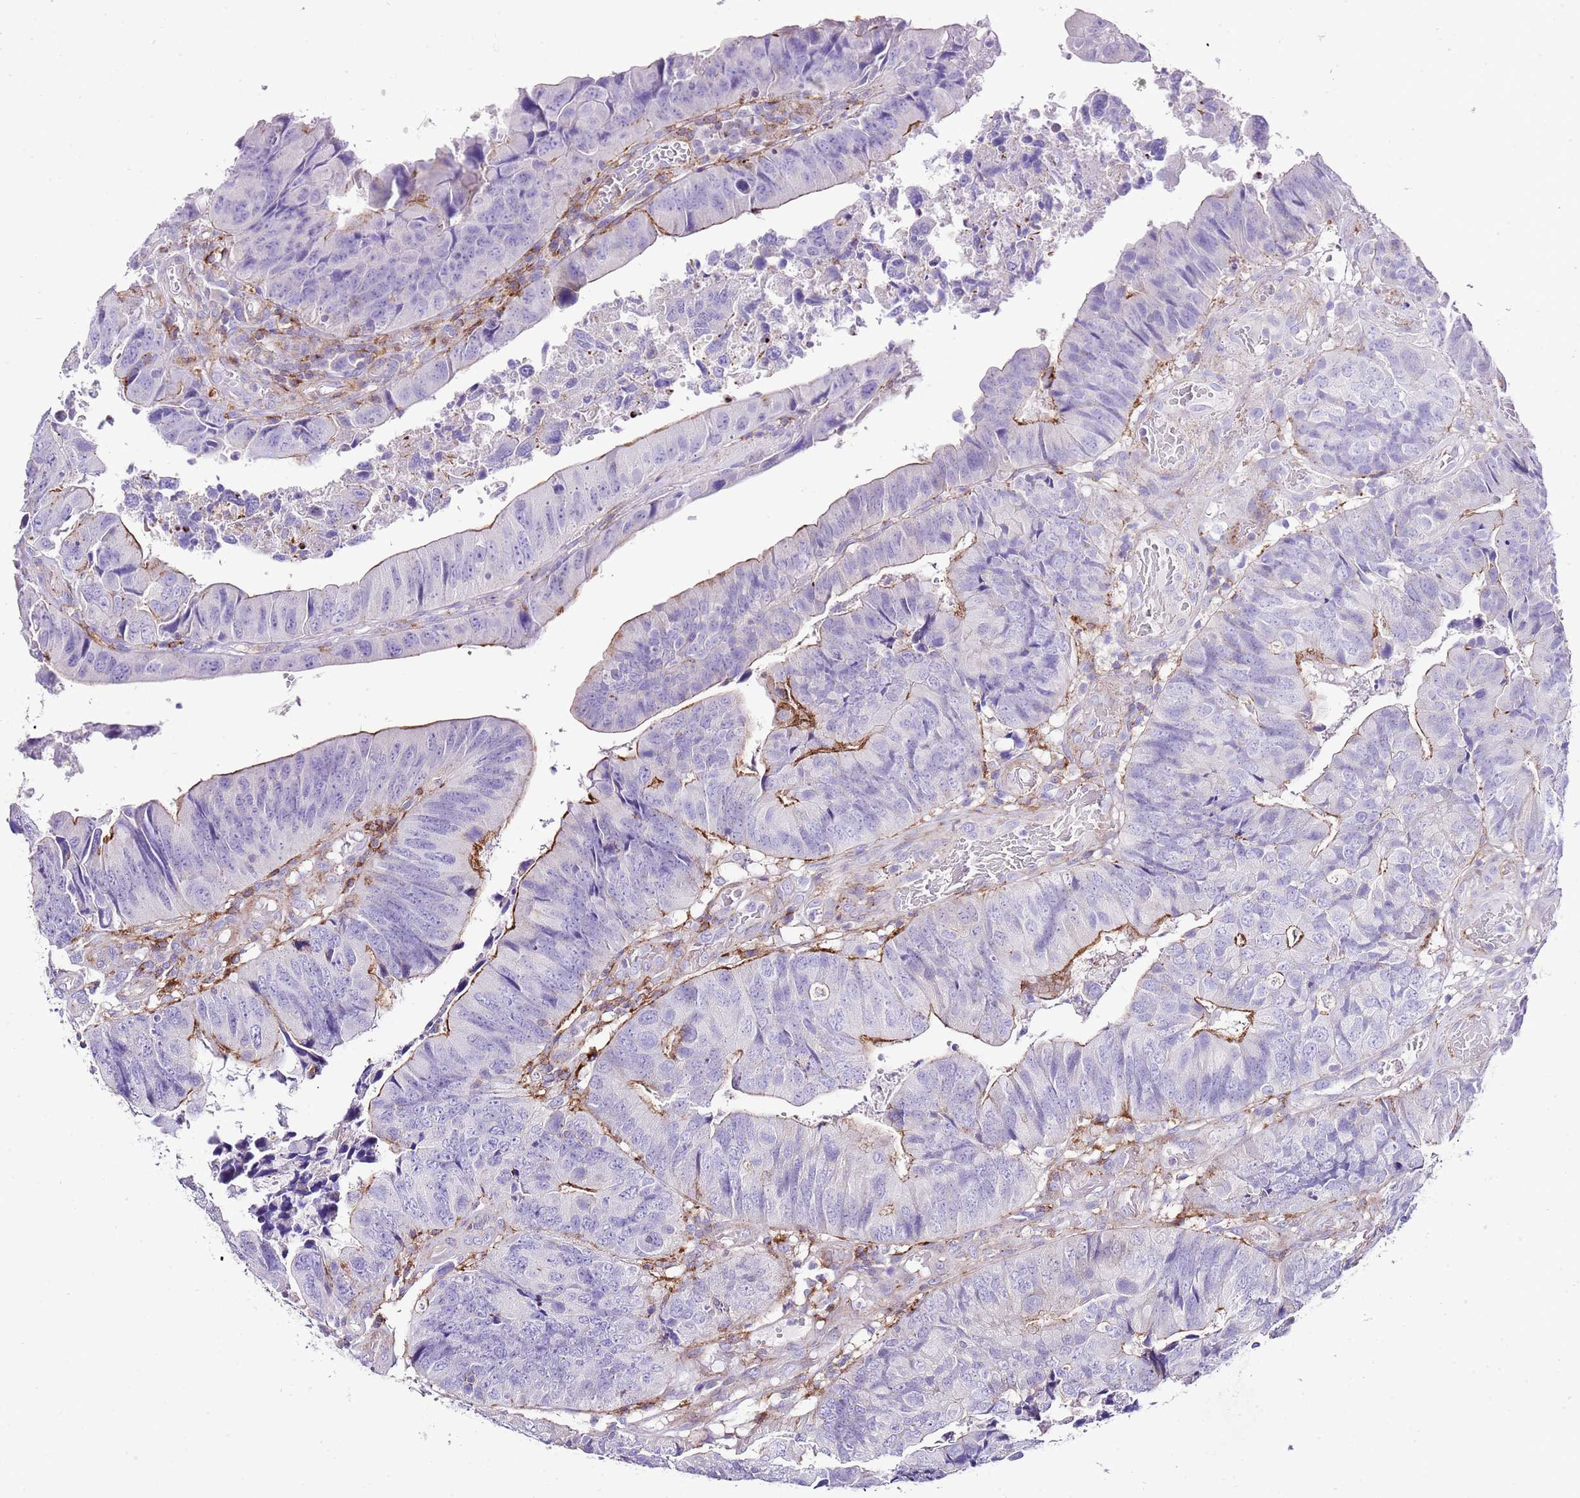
{"staining": {"intensity": "moderate", "quantity": "<25%", "location": "cytoplasmic/membranous"}, "tissue": "colorectal cancer", "cell_type": "Tumor cells", "image_type": "cancer", "snomed": [{"axis": "morphology", "description": "Adenocarcinoma, NOS"}, {"axis": "topography", "description": "Colon"}], "caption": "Colorectal adenocarcinoma stained for a protein exhibits moderate cytoplasmic/membranous positivity in tumor cells.", "gene": "ALDH3A1", "patient": {"sex": "female", "age": 67}}